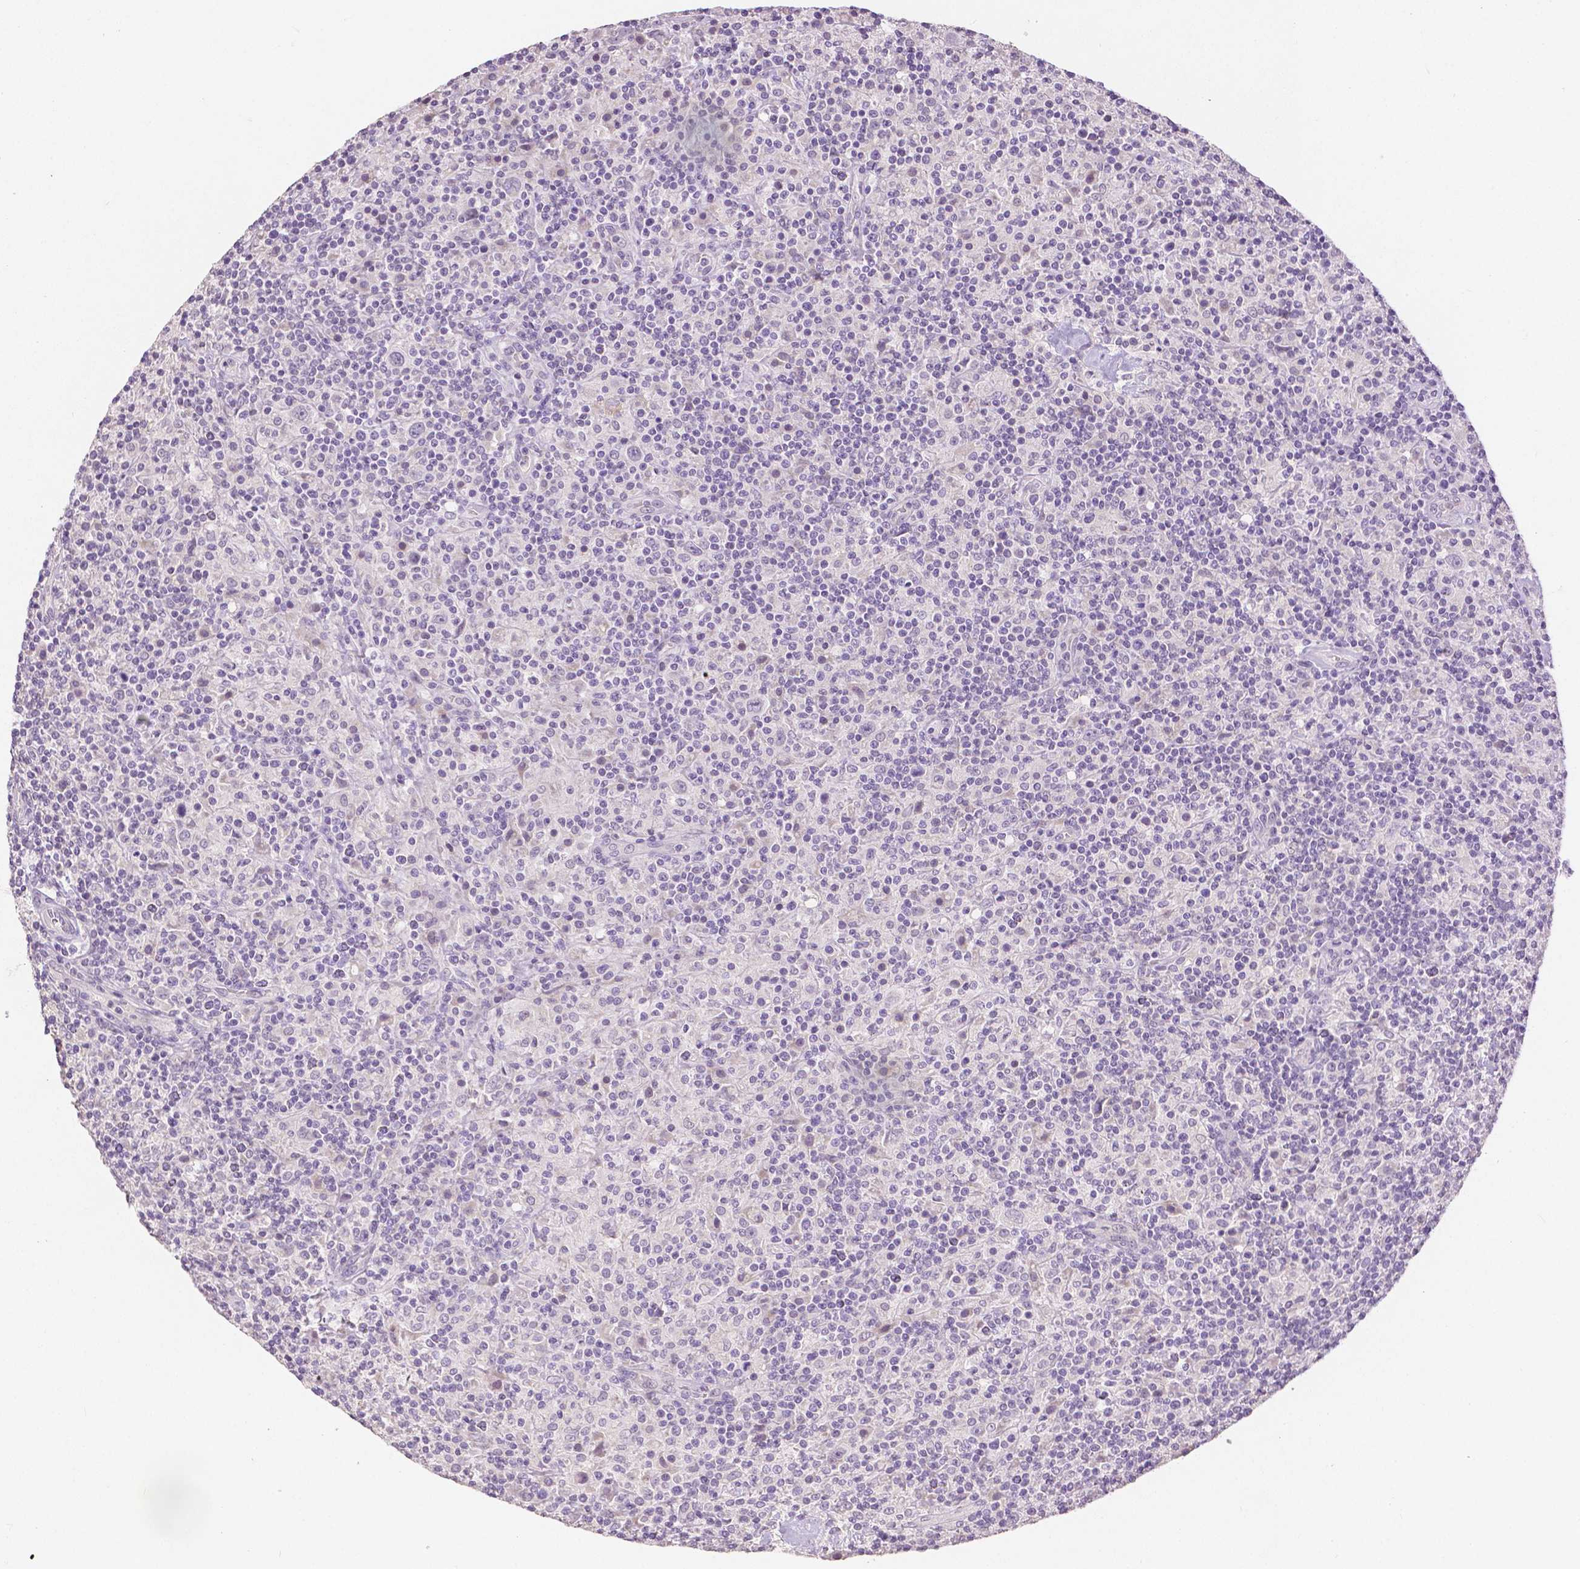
{"staining": {"intensity": "negative", "quantity": "none", "location": "none"}, "tissue": "lymphoma", "cell_type": "Tumor cells", "image_type": "cancer", "snomed": [{"axis": "morphology", "description": "Hodgkin's disease, NOS"}, {"axis": "topography", "description": "Lymph node"}], "caption": "An IHC micrograph of lymphoma is shown. There is no staining in tumor cells of lymphoma. (Stains: DAB (3,3'-diaminobenzidine) IHC with hematoxylin counter stain, Microscopy: brightfield microscopy at high magnification).", "gene": "TGM1", "patient": {"sex": "male", "age": 70}}